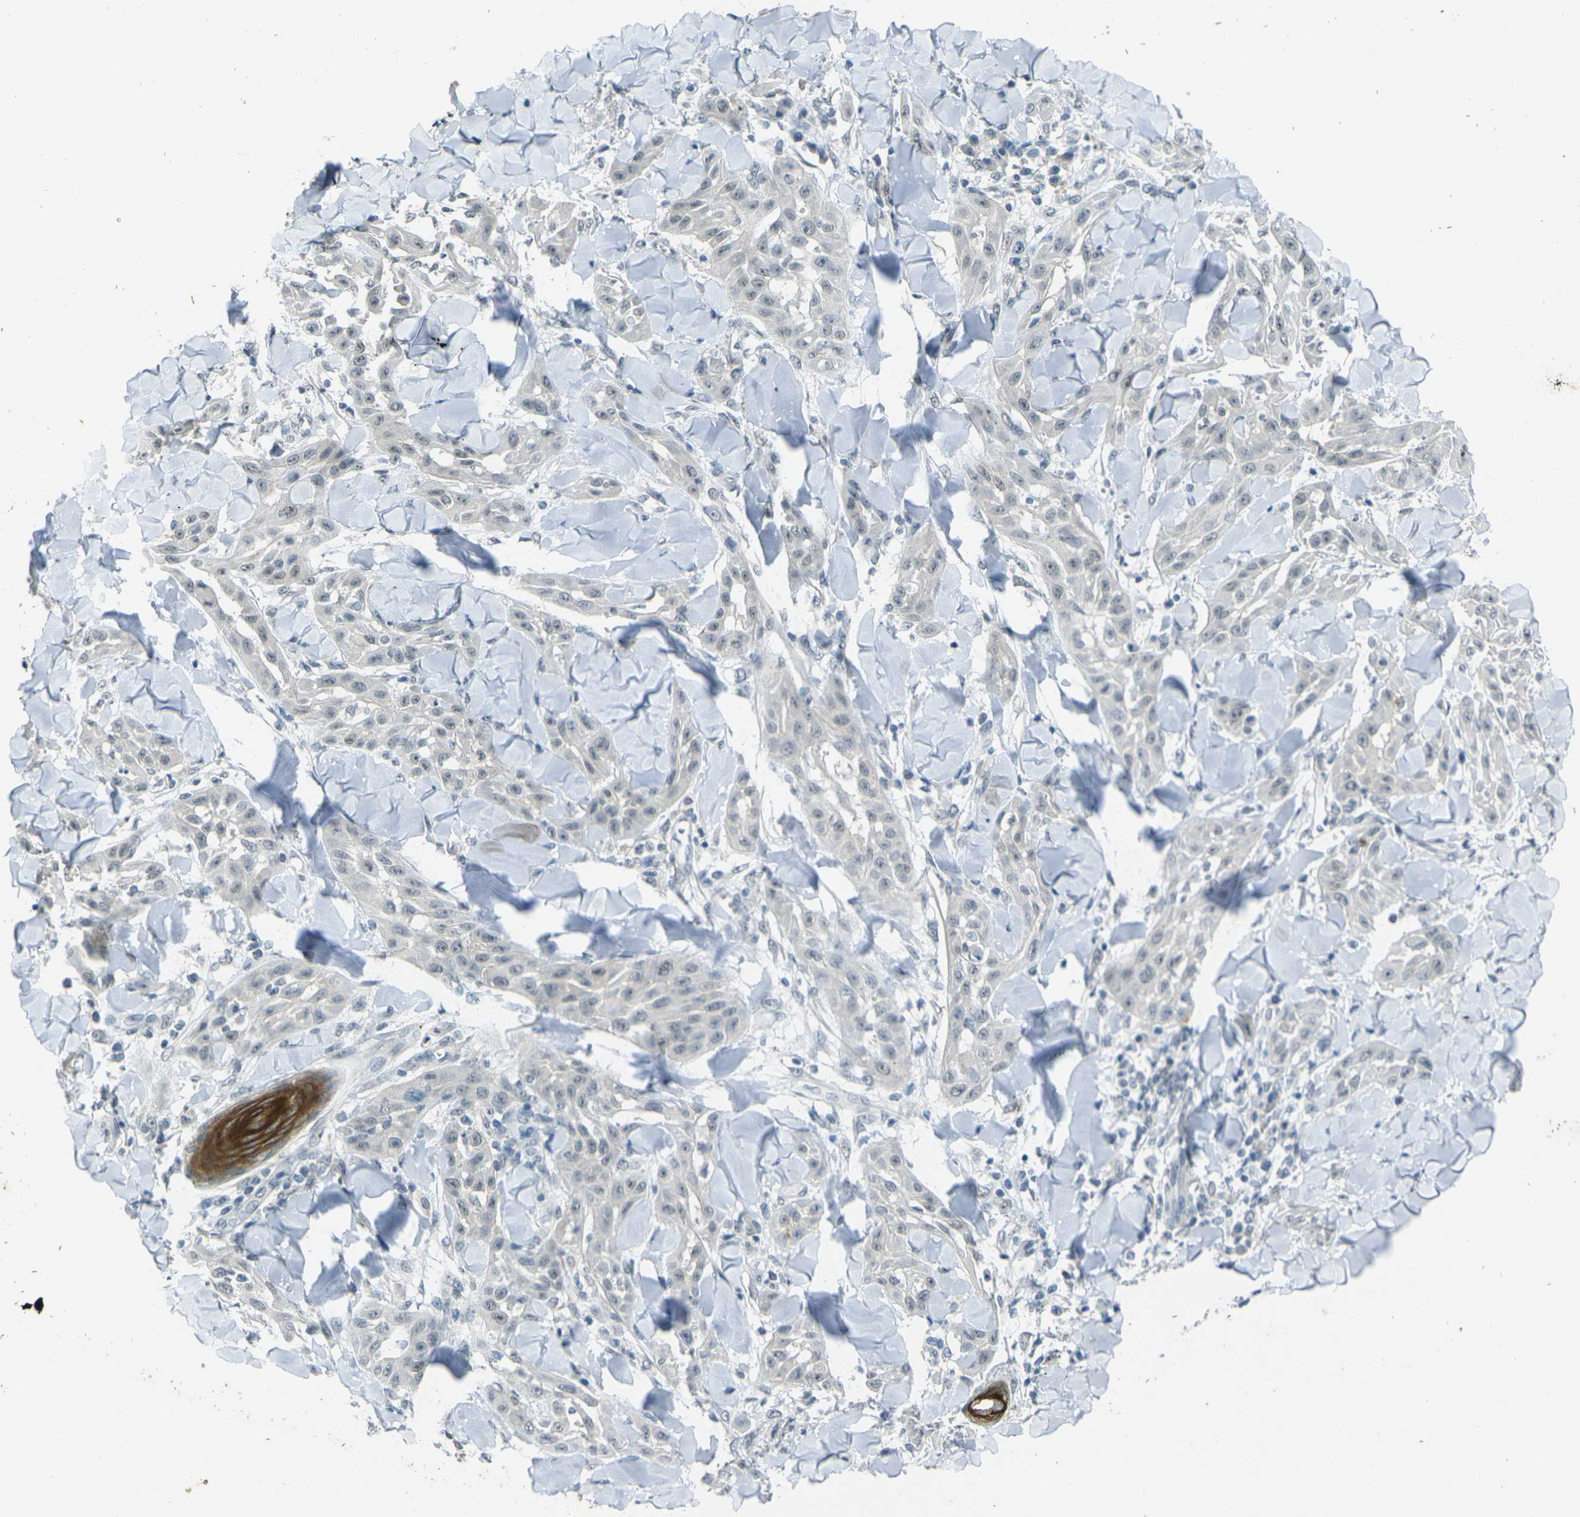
{"staining": {"intensity": "negative", "quantity": "none", "location": "none"}, "tissue": "skin cancer", "cell_type": "Tumor cells", "image_type": "cancer", "snomed": [{"axis": "morphology", "description": "Squamous cell carcinoma, NOS"}, {"axis": "topography", "description": "Skin"}], "caption": "This is an IHC image of human skin squamous cell carcinoma. There is no staining in tumor cells.", "gene": "SPTBN2", "patient": {"sex": "male", "age": 24}}